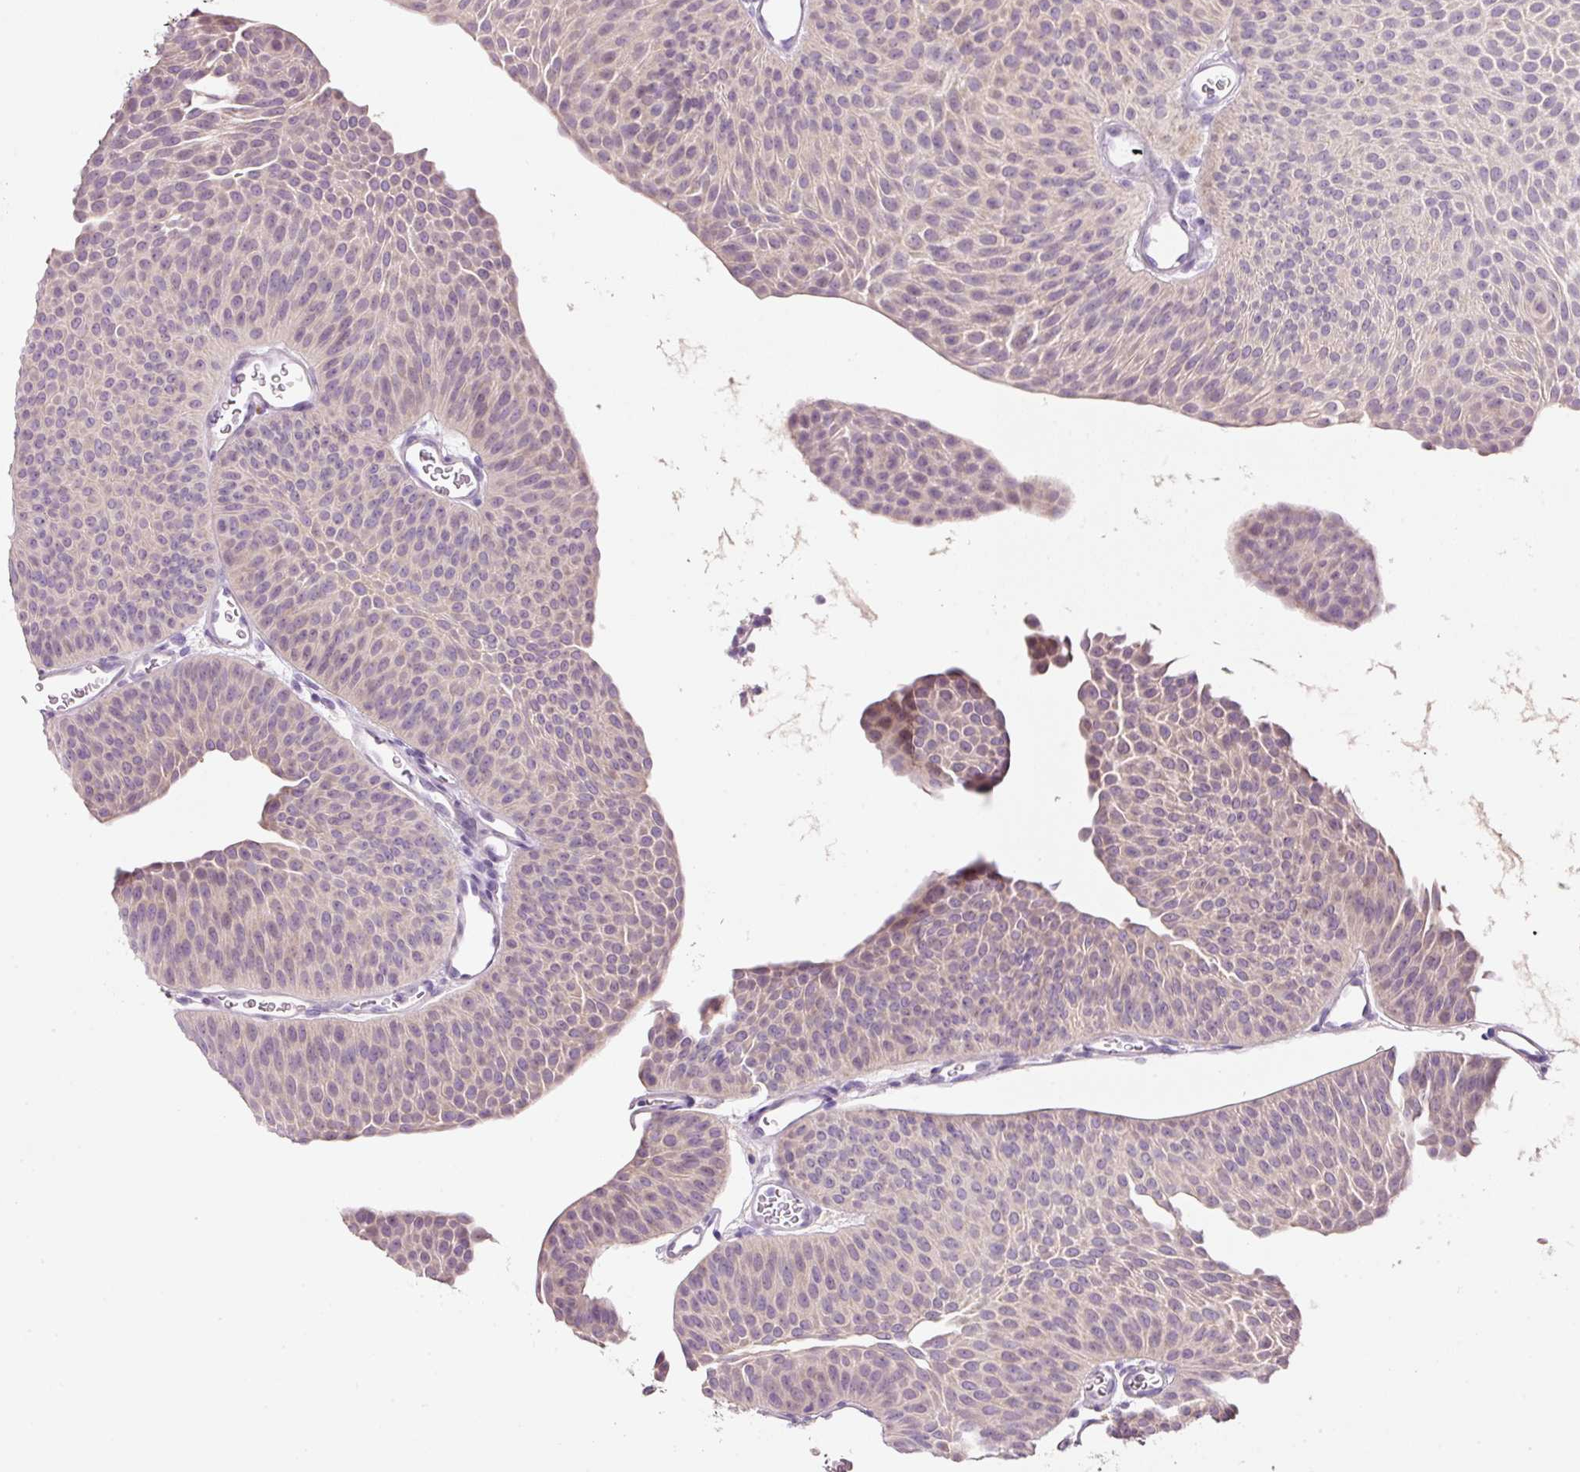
{"staining": {"intensity": "weak", "quantity": "<25%", "location": "cytoplasmic/membranous"}, "tissue": "urothelial cancer", "cell_type": "Tumor cells", "image_type": "cancer", "snomed": [{"axis": "morphology", "description": "Urothelial carcinoma, Low grade"}, {"axis": "topography", "description": "Urinary bladder"}], "caption": "High power microscopy histopathology image of an immunohistochemistry photomicrograph of urothelial carcinoma (low-grade), revealing no significant positivity in tumor cells. The staining was performed using DAB (3,3'-diaminobenzidine) to visualize the protein expression in brown, while the nuclei were stained in blue with hematoxylin (Magnification: 20x).", "gene": "TENT5C", "patient": {"sex": "female", "age": 60}}